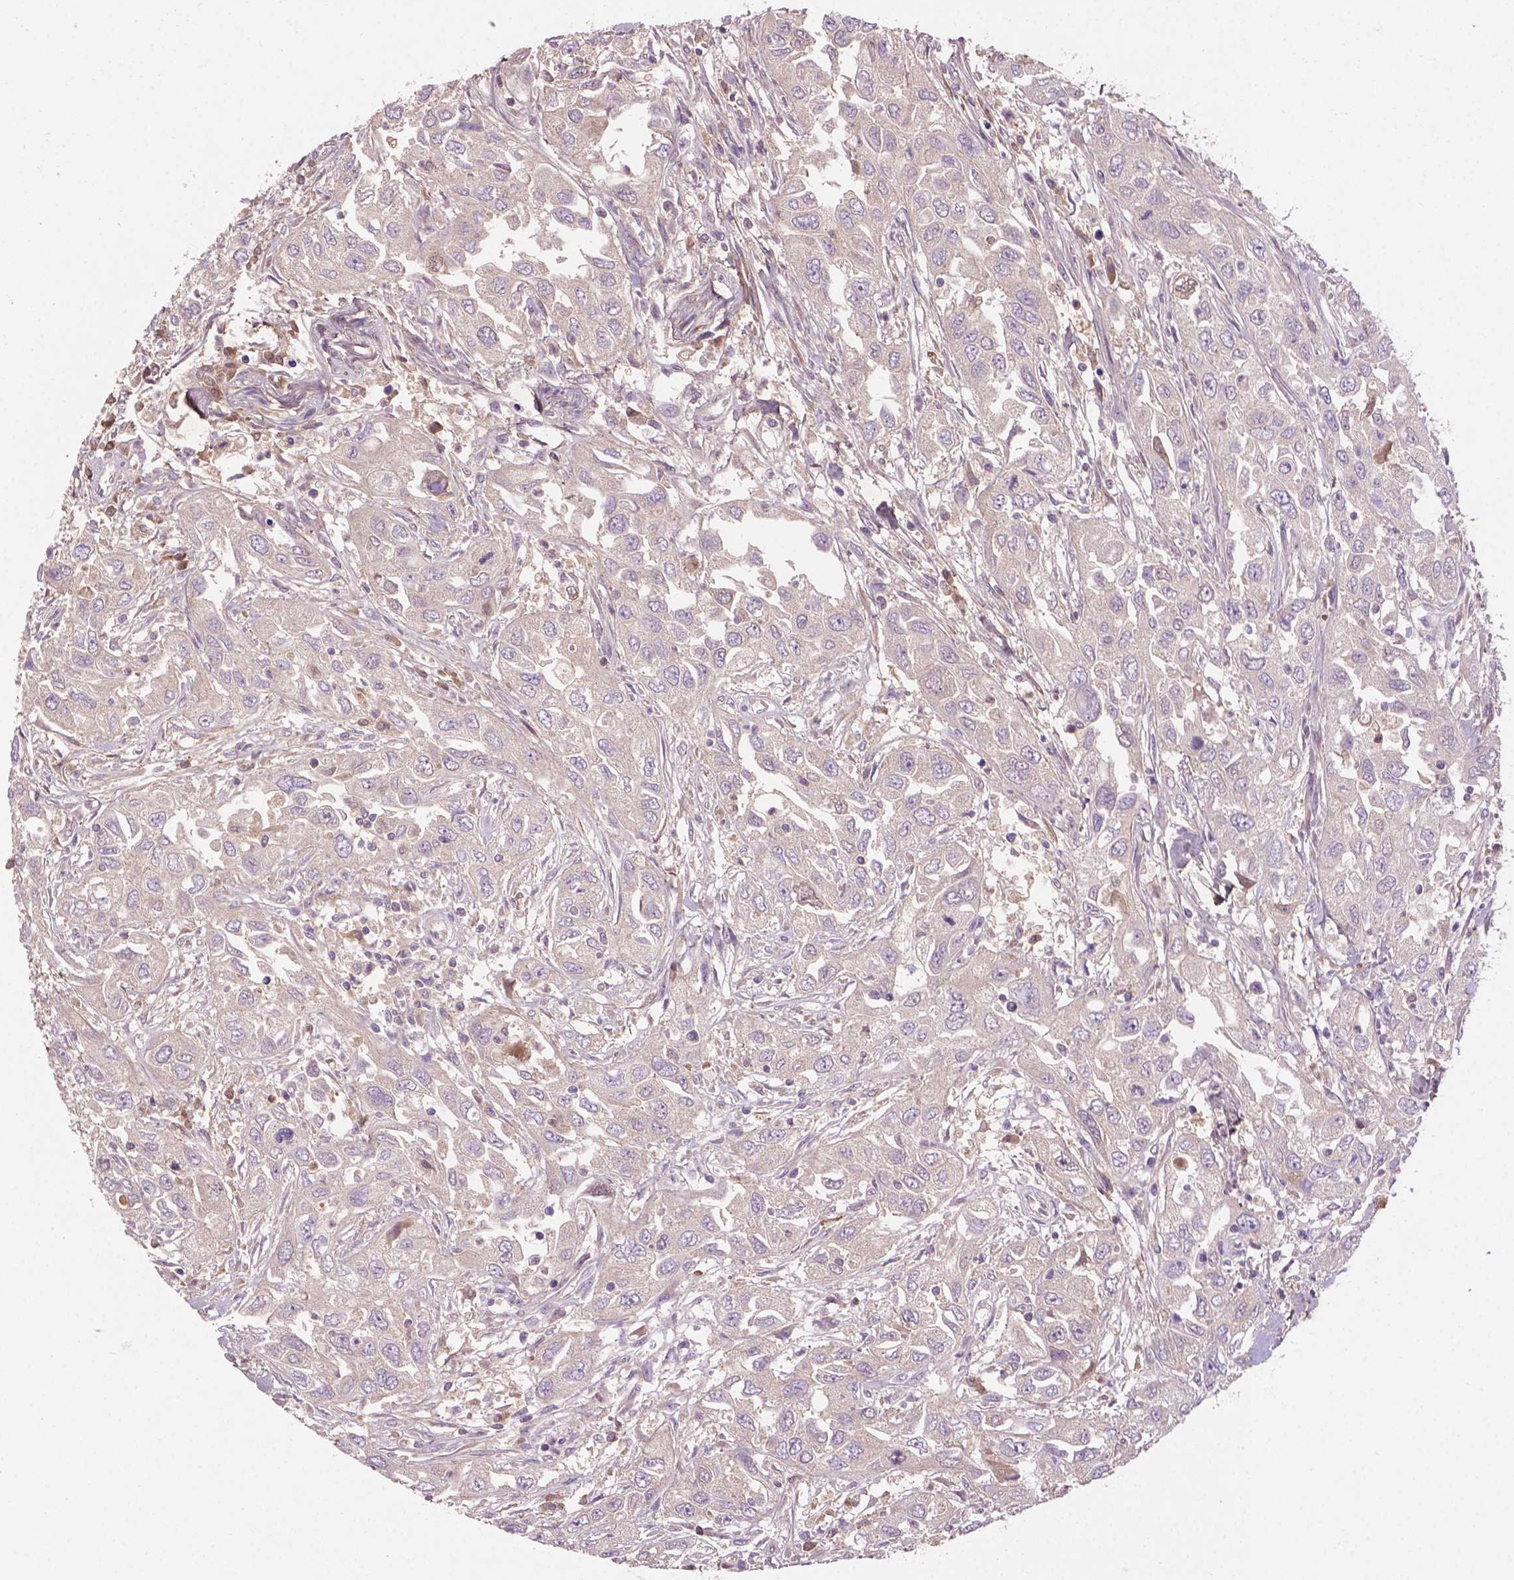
{"staining": {"intensity": "negative", "quantity": "none", "location": "none"}, "tissue": "urothelial cancer", "cell_type": "Tumor cells", "image_type": "cancer", "snomed": [{"axis": "morphology", "description": "Urothelial carcinoma, High grade"}, {"axis": "topography", "description": "Urinary bladder"}], "caption": "Immunohistochemistry (IHC) photomicrograph of human urothelial cancer stained for a protein (brown), which shows no staining in tumor cells.", "gene": "SOX17", "patient": {"sex": "male", "age": 76}}